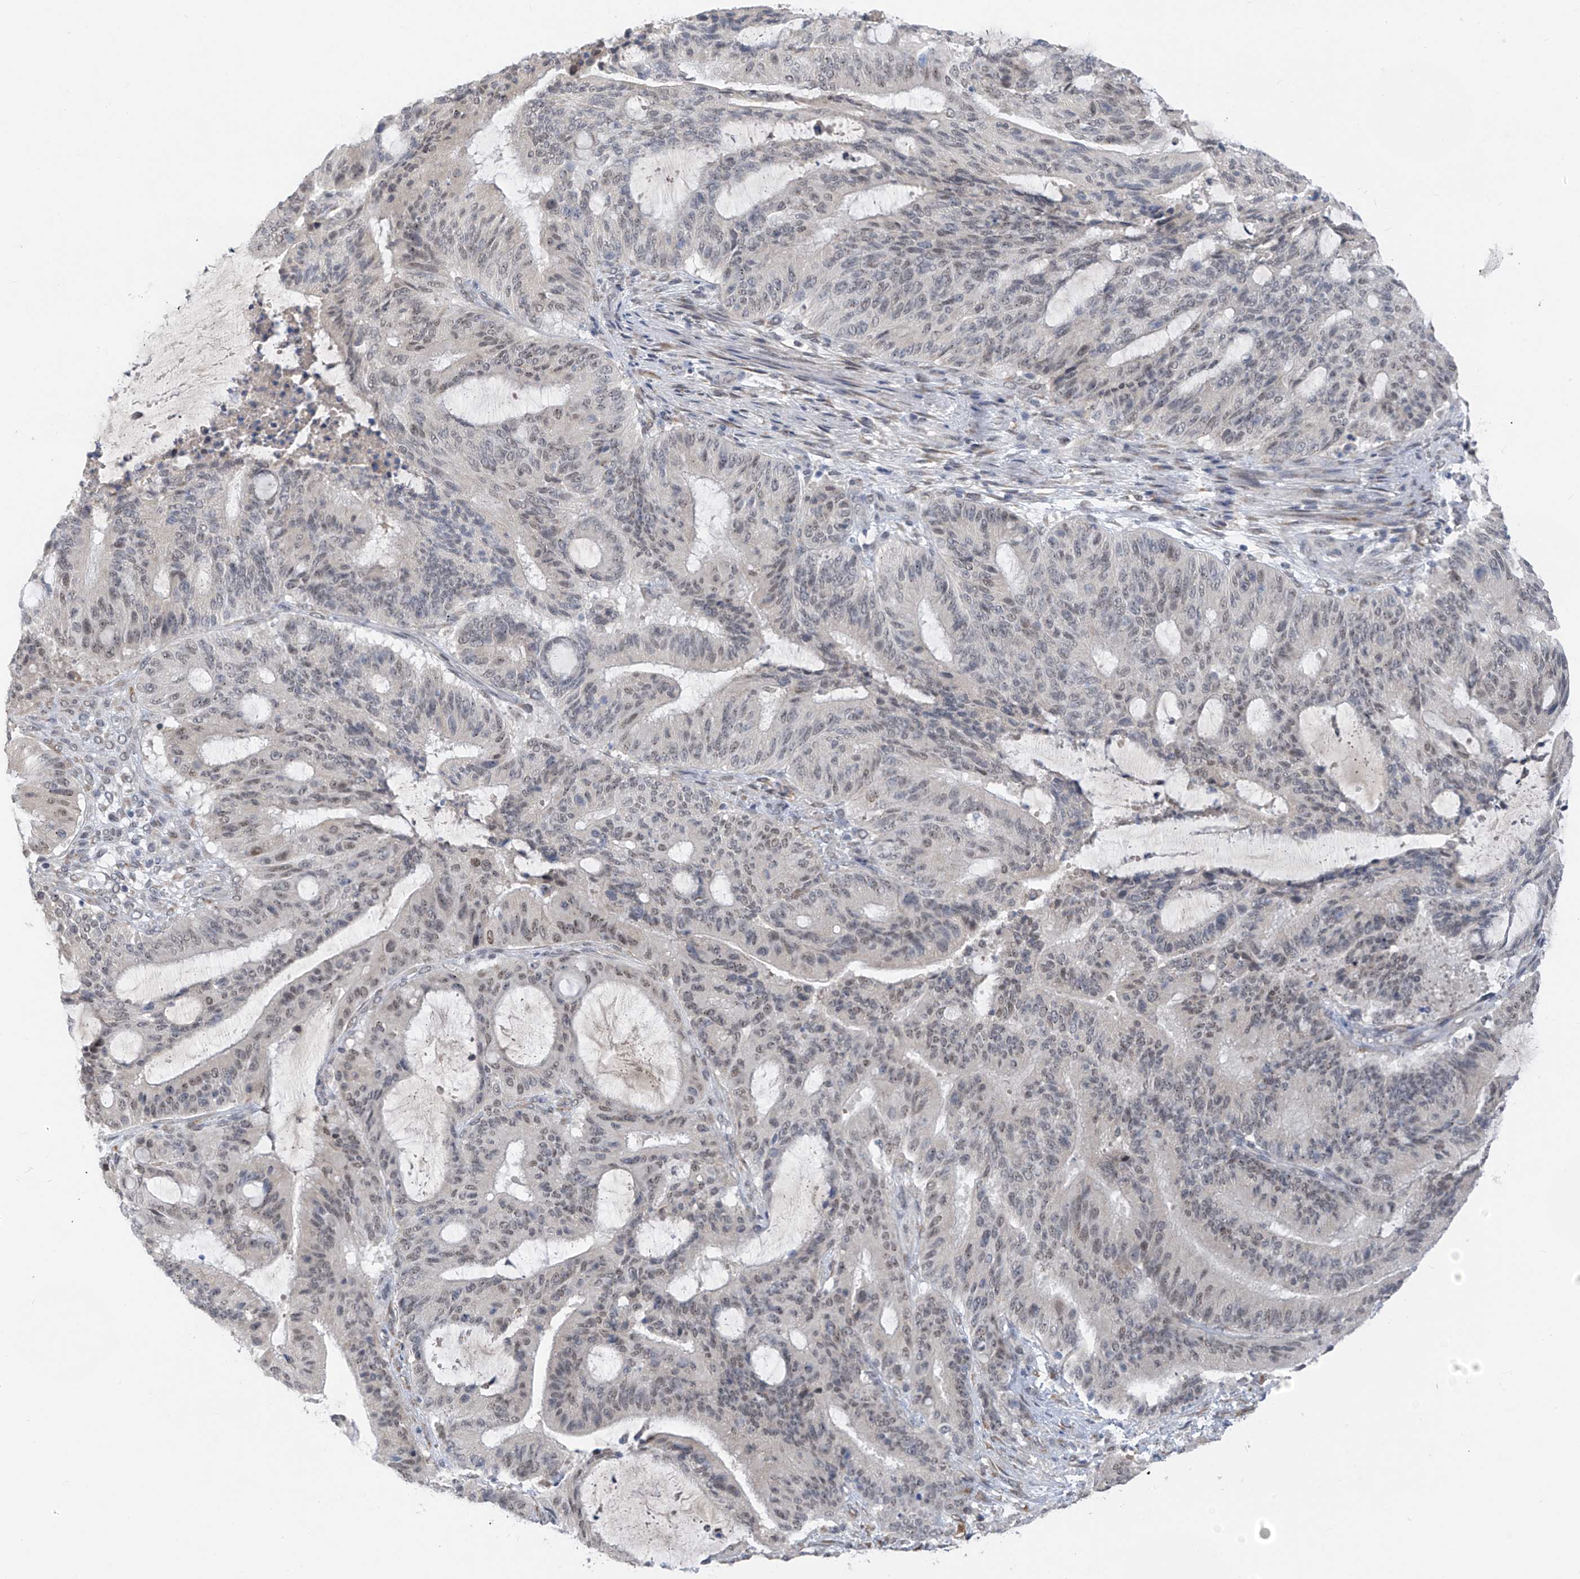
{"staining": {"intensity": "weak", "quantity": "25%-75%", "location": "nuclear"}, "tissue": "liver cancer", "cell_type": "Tumor cells", "image_type": "cancer", "snomed": [{"axis": "morphology", "description": "Normal tissue, NOS"}, {"axis": "morphology", "description": "Cholangiocarcinoma"}, {"axis": "topography", "description": "Liver"}, {"axis": "topography", "description": "Peripheral nerve tissue"}], "caption": "High-magnification brightfield microscopy of liver cancer (cholangiocarcinoma) stained with DAB (3,3'-diaminobenzidine) (brown) and counterstained with hematoxylin (blue). tumor cells exhibit weak nuclear expression is present in about25%-75% of cells. The staining was performed using DAB (3,3'-diaminobenzidine), with brown indicating positive protein expression. Nuclei are stained blue with hematoxylin.", "gene": "CYP4V2", "patient": {"sex": "female", "age": 73}}